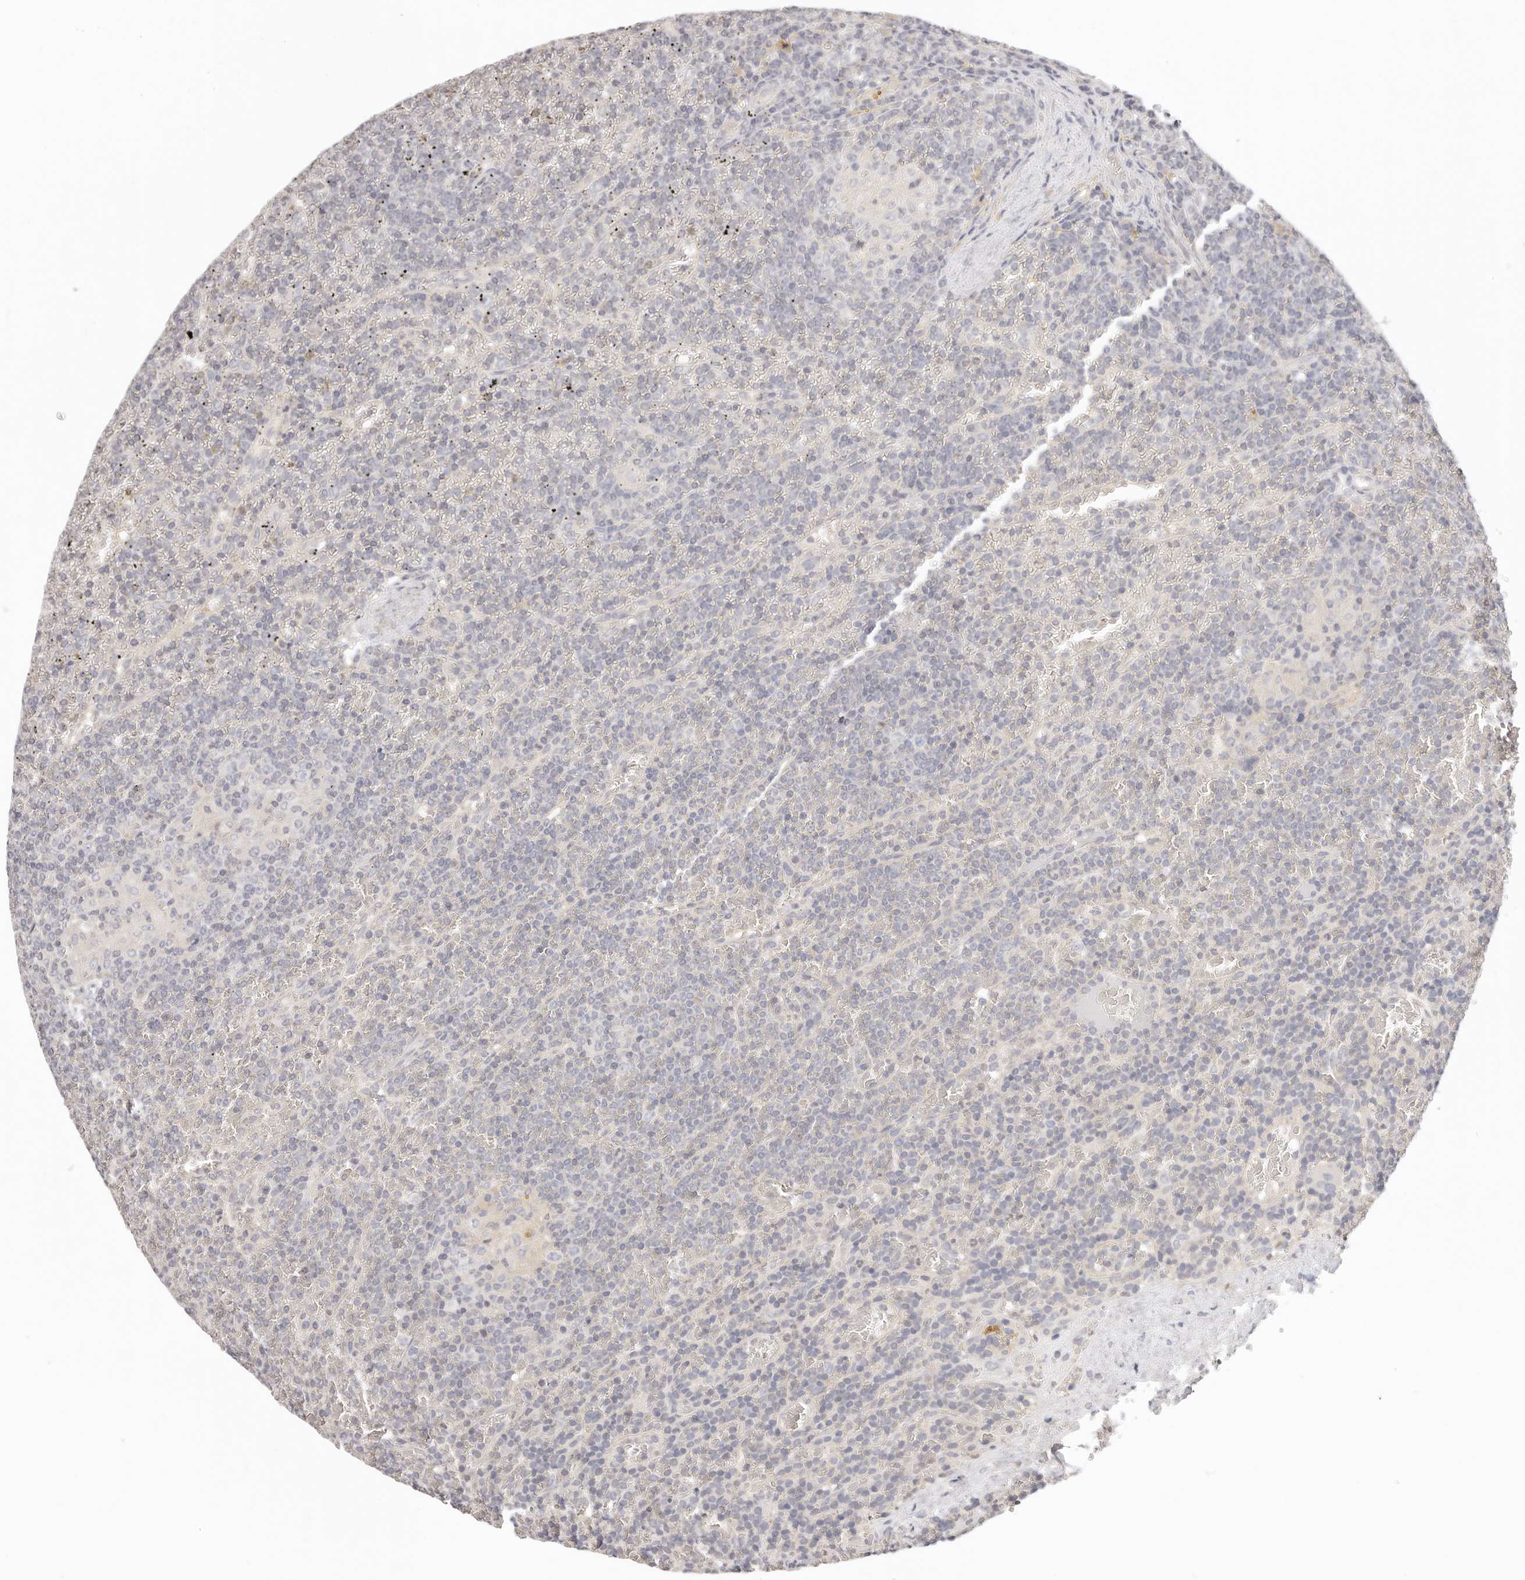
{"staining": {"intensity": "negative", "quantity": "none", "location": "none"}, "tissue": "lymphoma", "cell_type": "Tumor cells", "image_type": "cancer", "snomed": [{"axis": "morphology", "description": "Malignant lymphoma, non-Hodgkin's type, Low grade"}, {"axis": "topography", "description": "Spleen"}], "caption": "This is an immunohistochemistry micrograph of malignant lymphoma, non-Hodgkin's type (low-grade). There is no staining in tumor cells.", "gene": "GGPS1", "patient": {"sex": "female", "age": 19}}